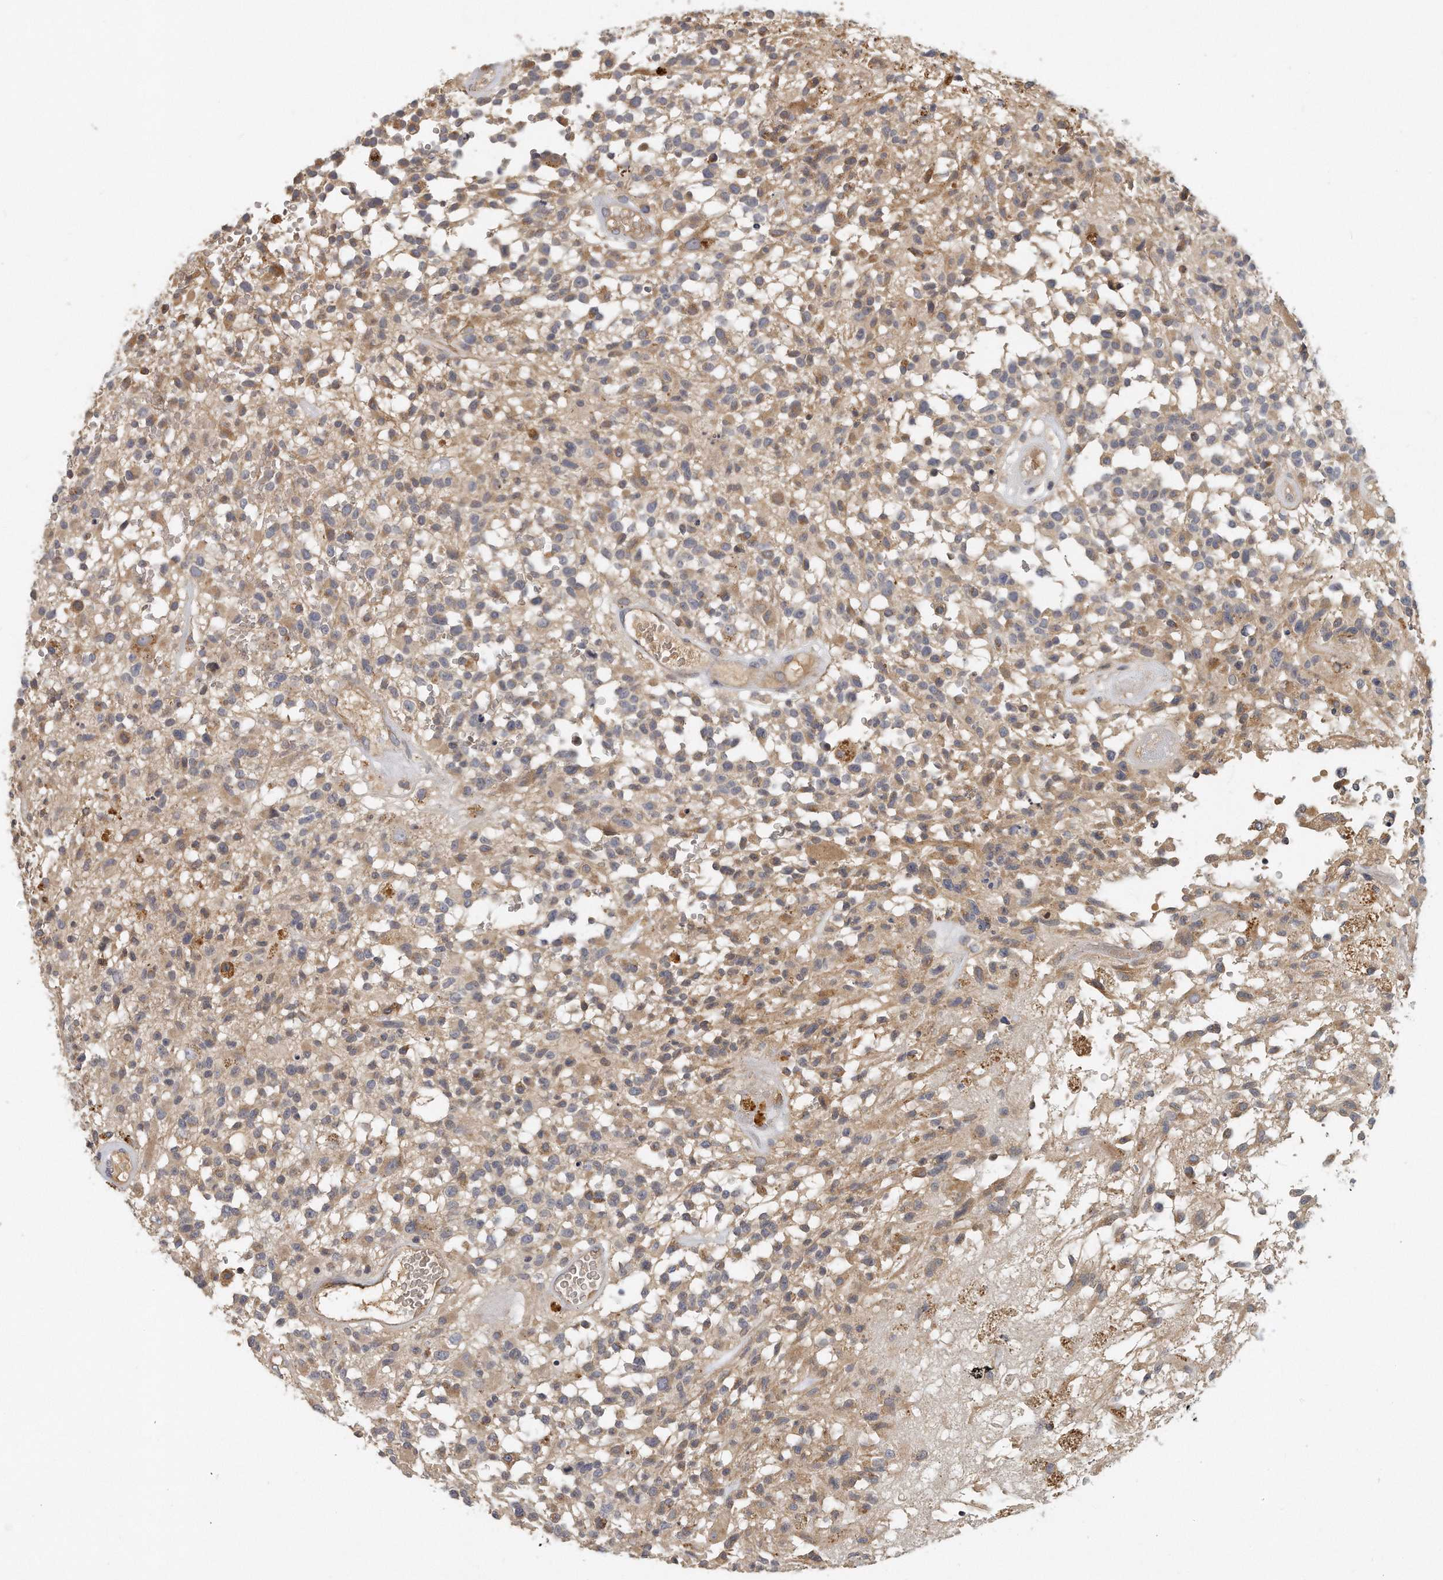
{"staining": {"intensity": "weak", "quantity": "25%-75%", "location": "cytoplasmic/membranous"}, "tissue": "glioma", "cell_type": "Tumor cells", "image_type": "cancer", "snomed": [{"axis": "morphology", "description": "Glioma, malignant, High grade"}, {"axis": "morphology", "description": "Glioblastoma, NOS"}, {"axis": "topography", "description": "Brain"}], "caption": "Malignant glioma (high-grade) stained with a brown dye shows weak cytoplasmic/membranous positive expression in approximately 25%-75% of tumor cells.", "gene": "TRAPPC14", "patient": {"sex": "male", "age": 60}}